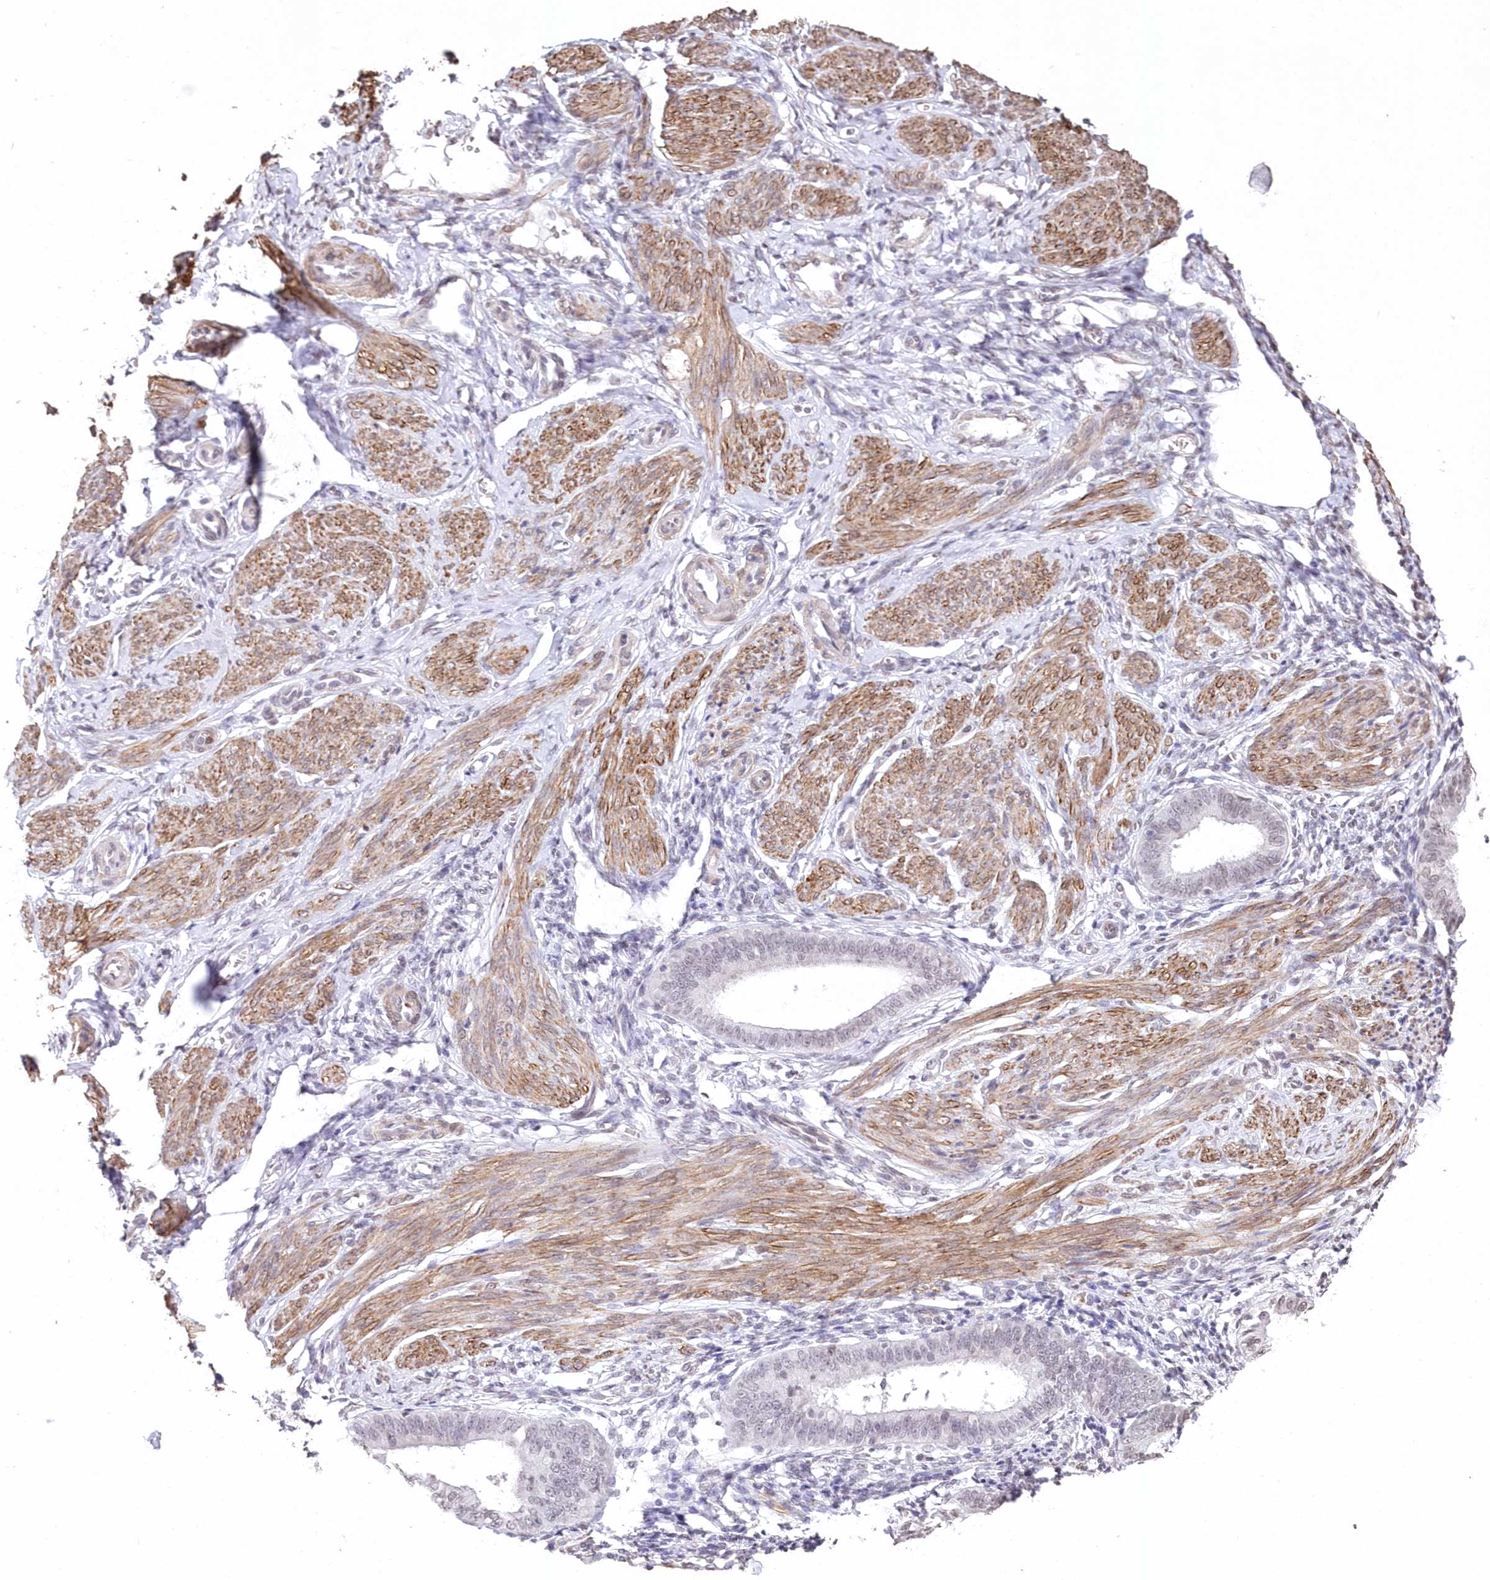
{"staining": {"intensity": "negative", "quantity": "none", "location": "none"}, "tissue": "endometrium", "cell_type": "Cells in endometrial stroma", "image_type": "normal", "snomed": [{"axis": "morphology", "description": "Normal tissue, NOS"}, {"axis": "topography", "description": "Uterus"}, {"axis": "topography", "description": "Endometrium"}], "caption": "A histopathology image of human endometrium is negative for staining in cells in endometrial stroma. (Stains: DAB IHC with hematoxylin counter stain, Microscopy: brightfield microscopy at high magnification).", "gene": "ENSG00000275740", "patient": {"sex": "female", "age": 48}}